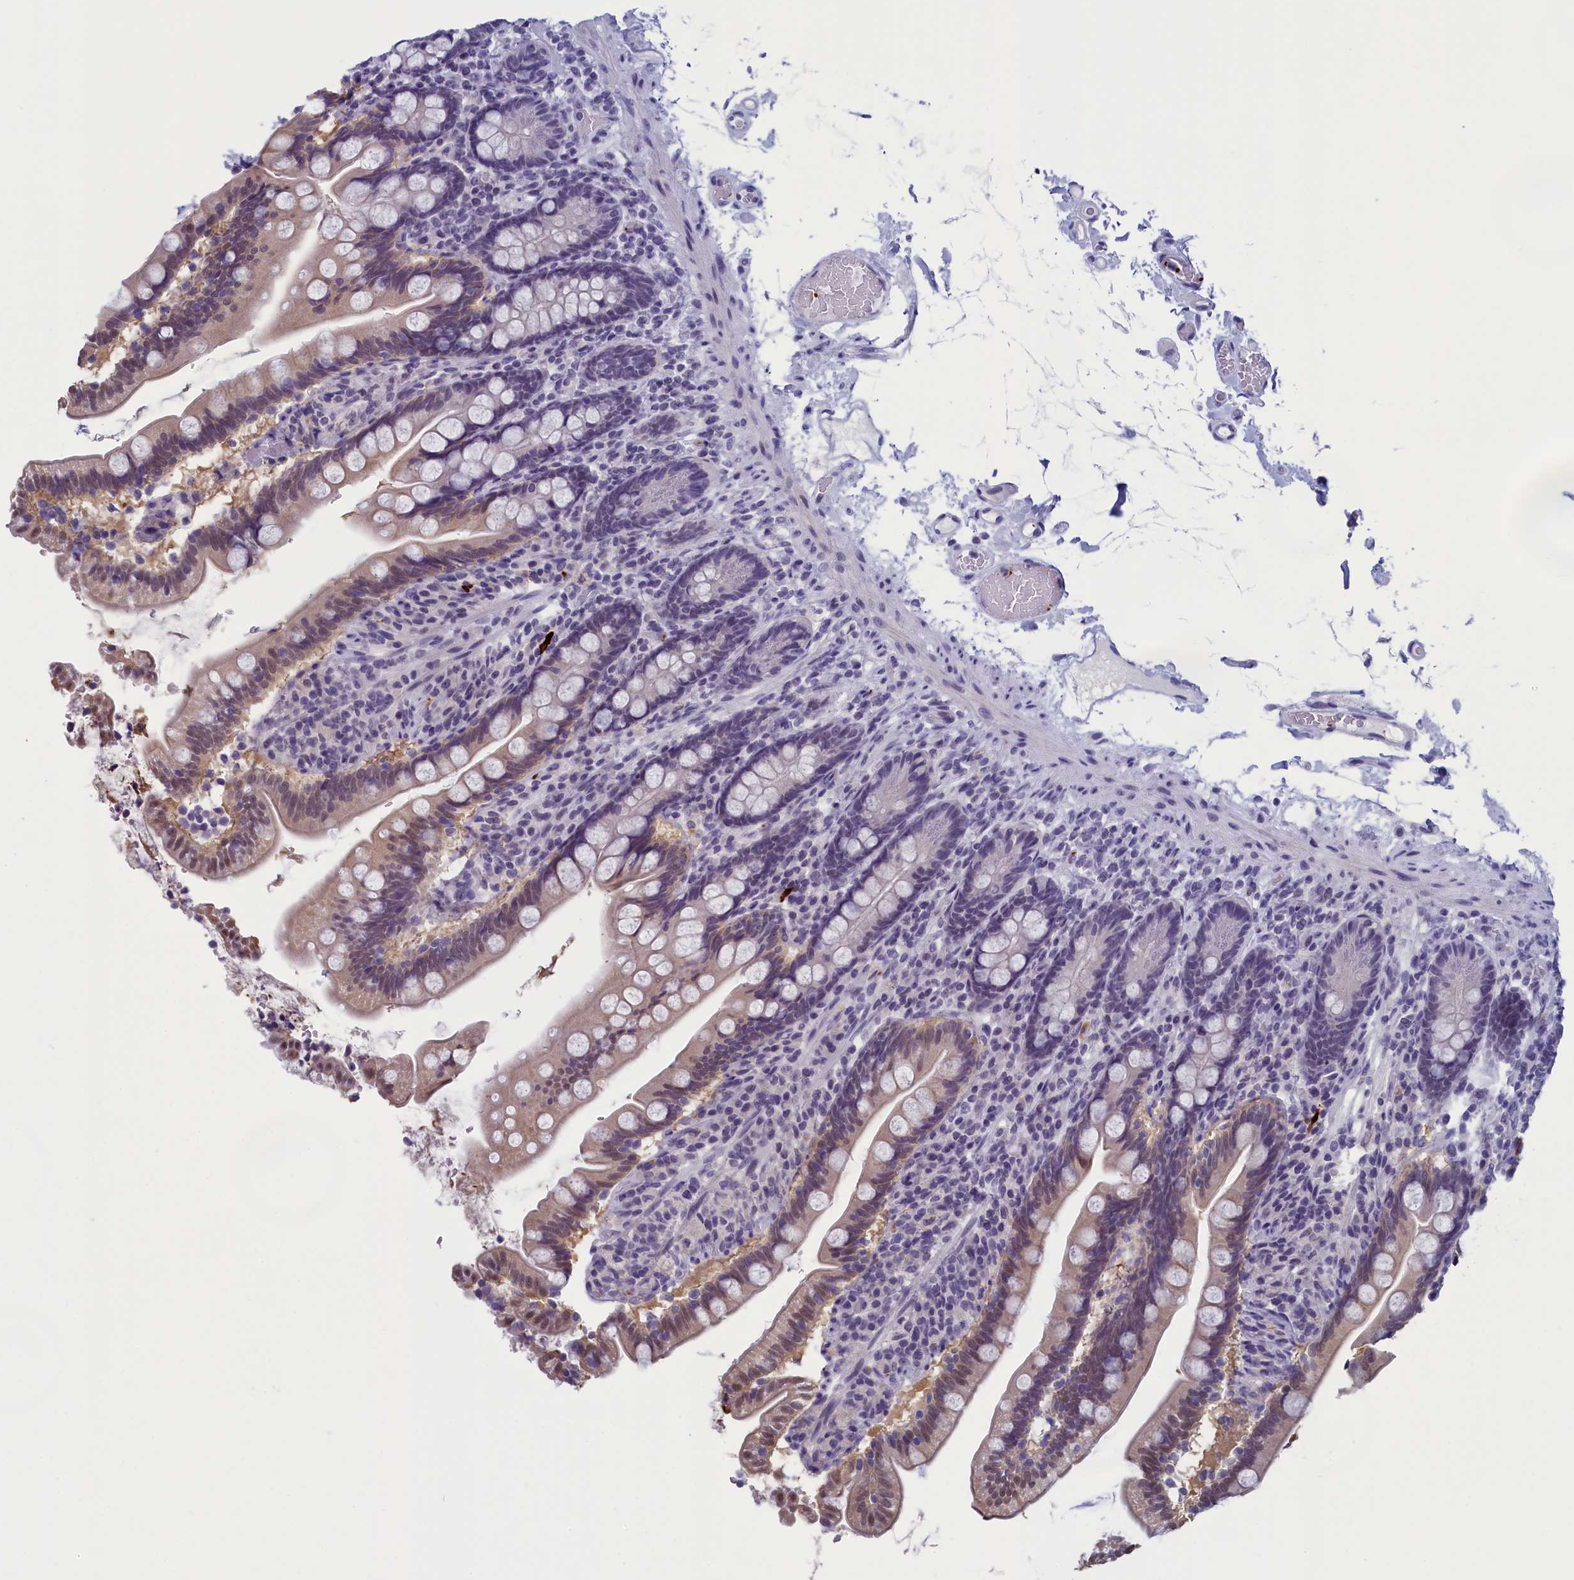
{"staining": {"intensity": "moderate", "quantity": ">75%", "location": "cytoplasmic/membranous,nuclear"}, "tissue": "small intestine", "cell_type": "Glandular cells", "image_type": "normal", "snomed": [{"axis": "morphology", "description": "Normal tissue, NOS"}, {"axis": "topography", "description": "Small intestine"}], "caption": "Brown immunohistochemical staining in benign human small intestine exhibits moderate cytoplasmic/membranous,nuclear staining in about >75% of glandular cells.", "gene": "AIFM2", "patient": {"sex": "female", "age": 64}}